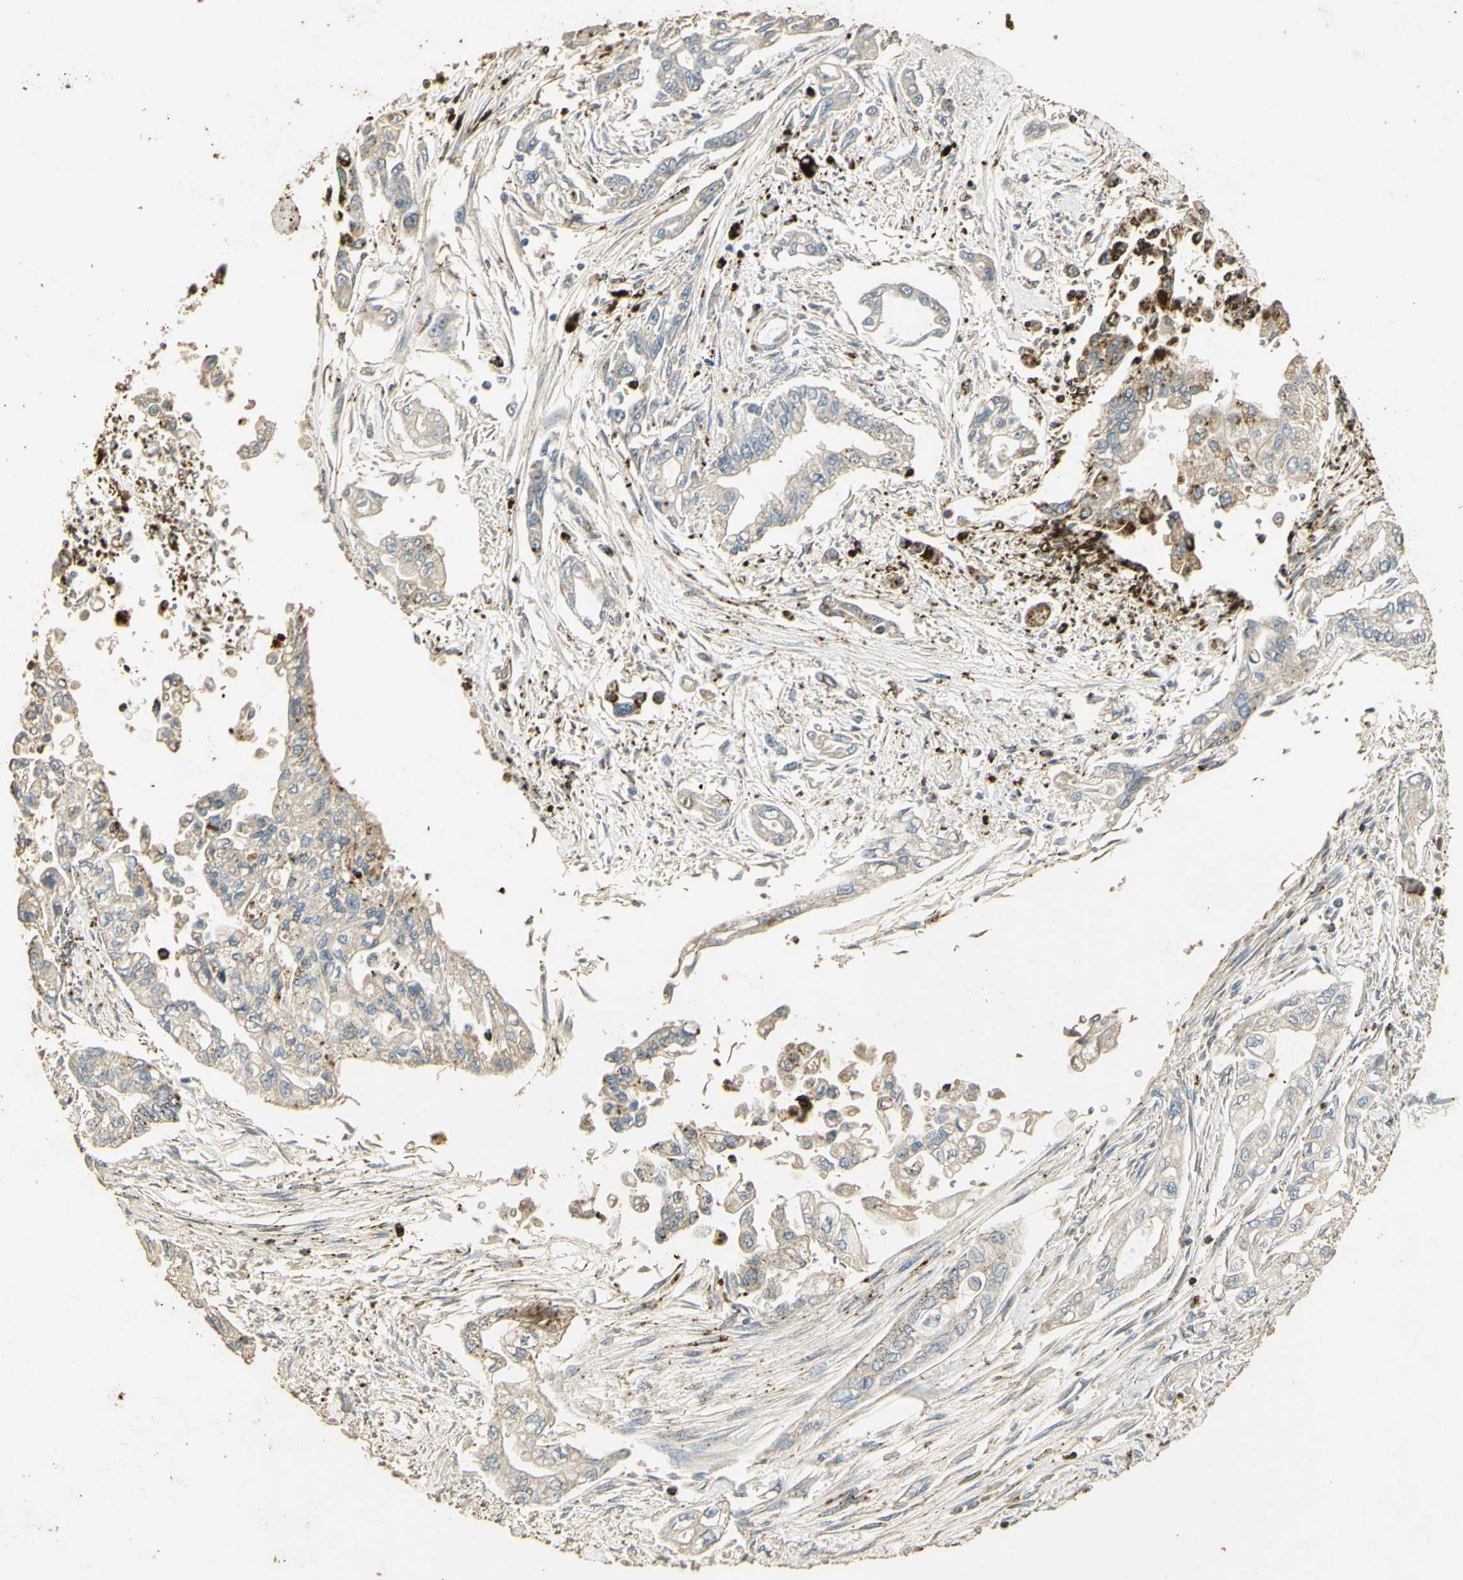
{"staining": {"intensity": "strong", "quantity": "<25%", "location": "cytoplasmic/membranous"}, "tissue": "pancreatic cancer", "cell_type": "Tumor cells", "image_type": "cancer", "snomed": [{"axis": "morphology", "description": "Normal tissue, NOS"}, {"axis": "topography", "description": "Pancreas"}], "caption": "Human pancreatic cancer stained with a protein marker demonstrates strong staining in tumor cells.", "gene": "ARHGEF17", "patient": {"sex": "male", "age": 42}}